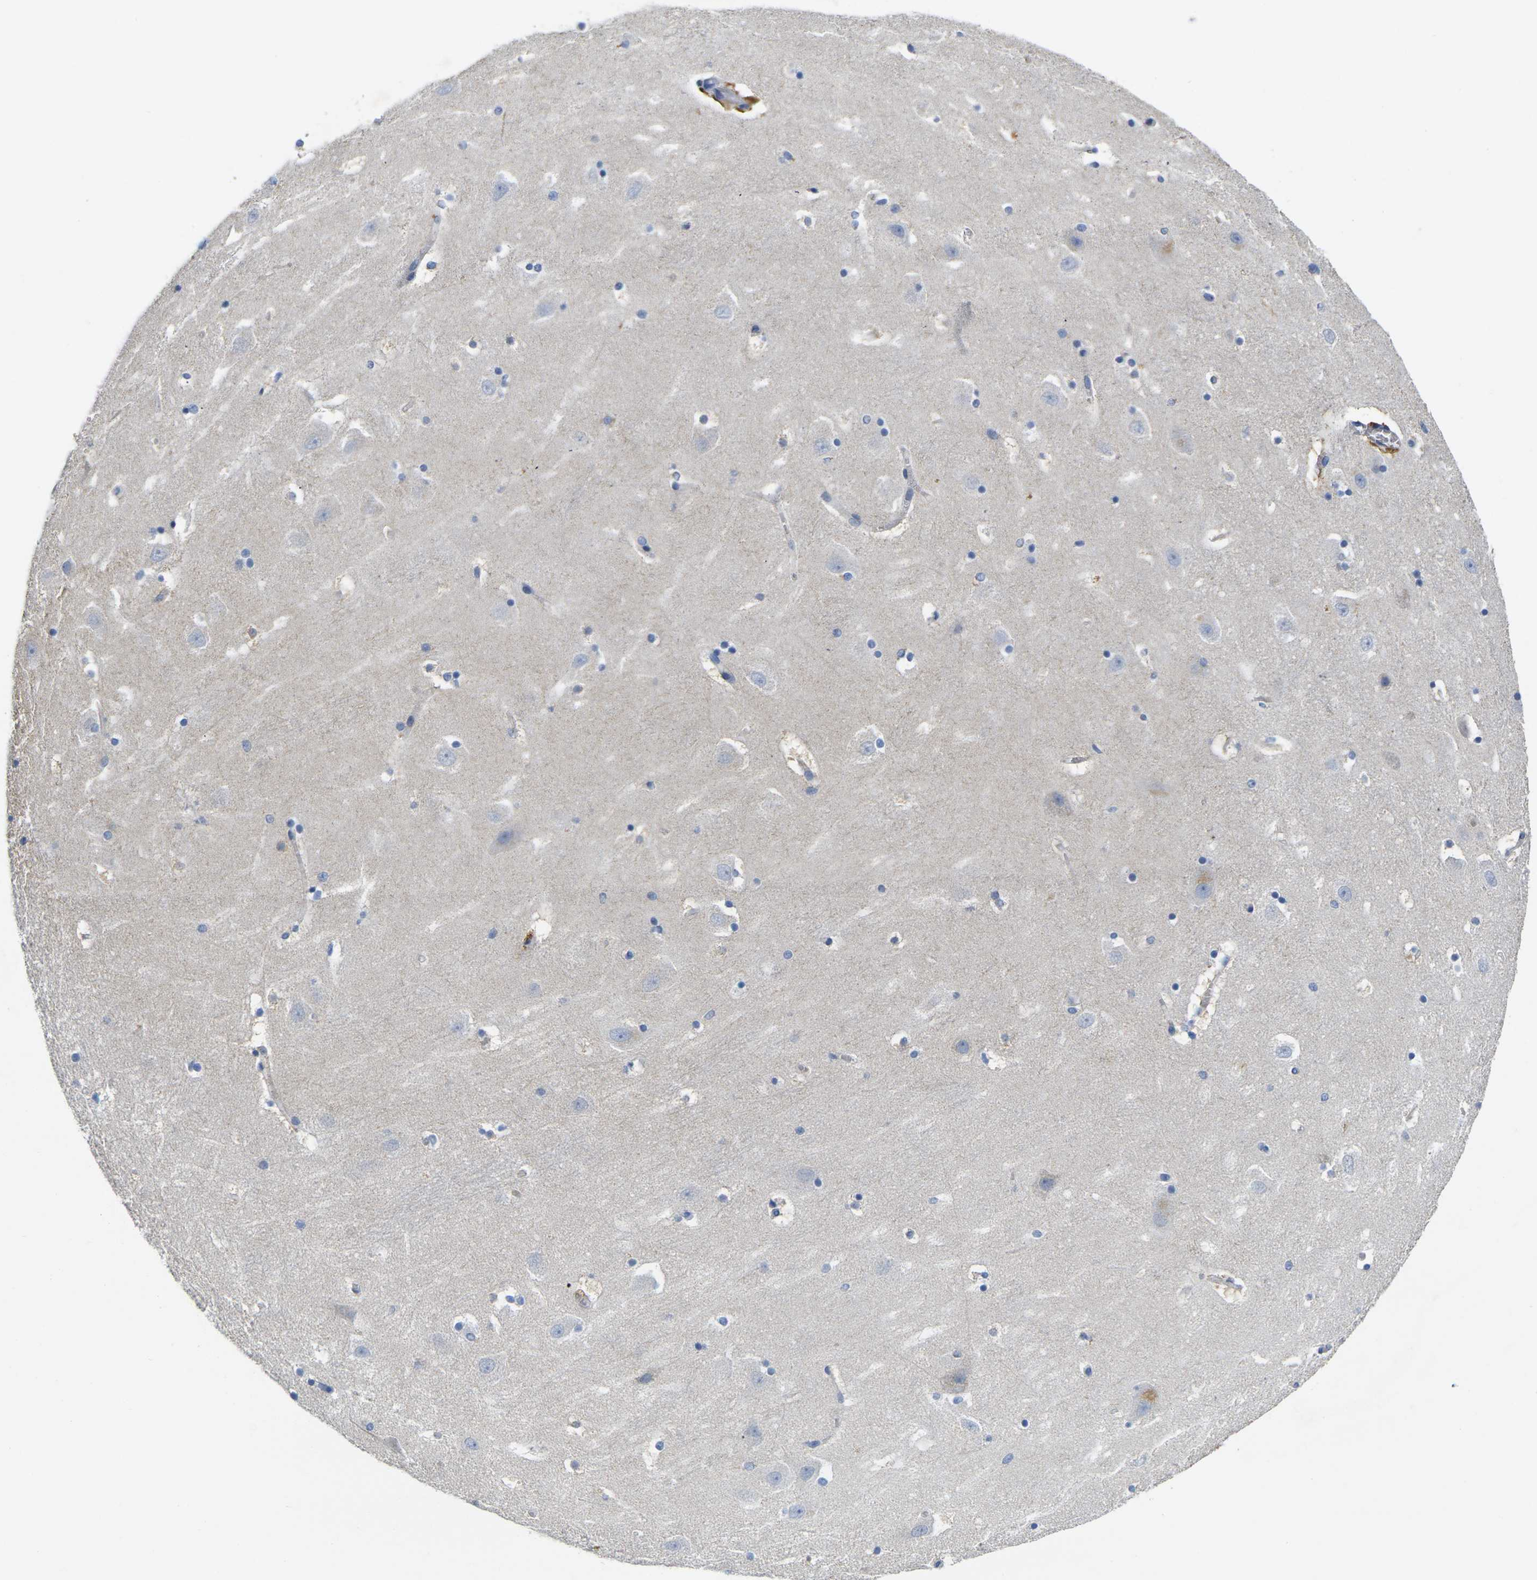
{"staining": {"intensity": "moderate", "quantity": "<25%", "location": "cytoplasmic/membranous"}, "tissue": "hippocampus", "cell_type": "Glial cells", "image_type": "normal", "snomed": [{"axis": "morphology", "description": "Normal tissue, NOS"}, {"axis": "topography", "description": "Hippocampus"}], "caption": "This photomicrograph displays immunohistochemistry (IHC) staining of unremarkable human hippocampus, with low moderate cytoplasmic/membranous expression in about <25% of glial cells.", "gene": "NOCT", "patient": {"sex": "male", "age": 45}}